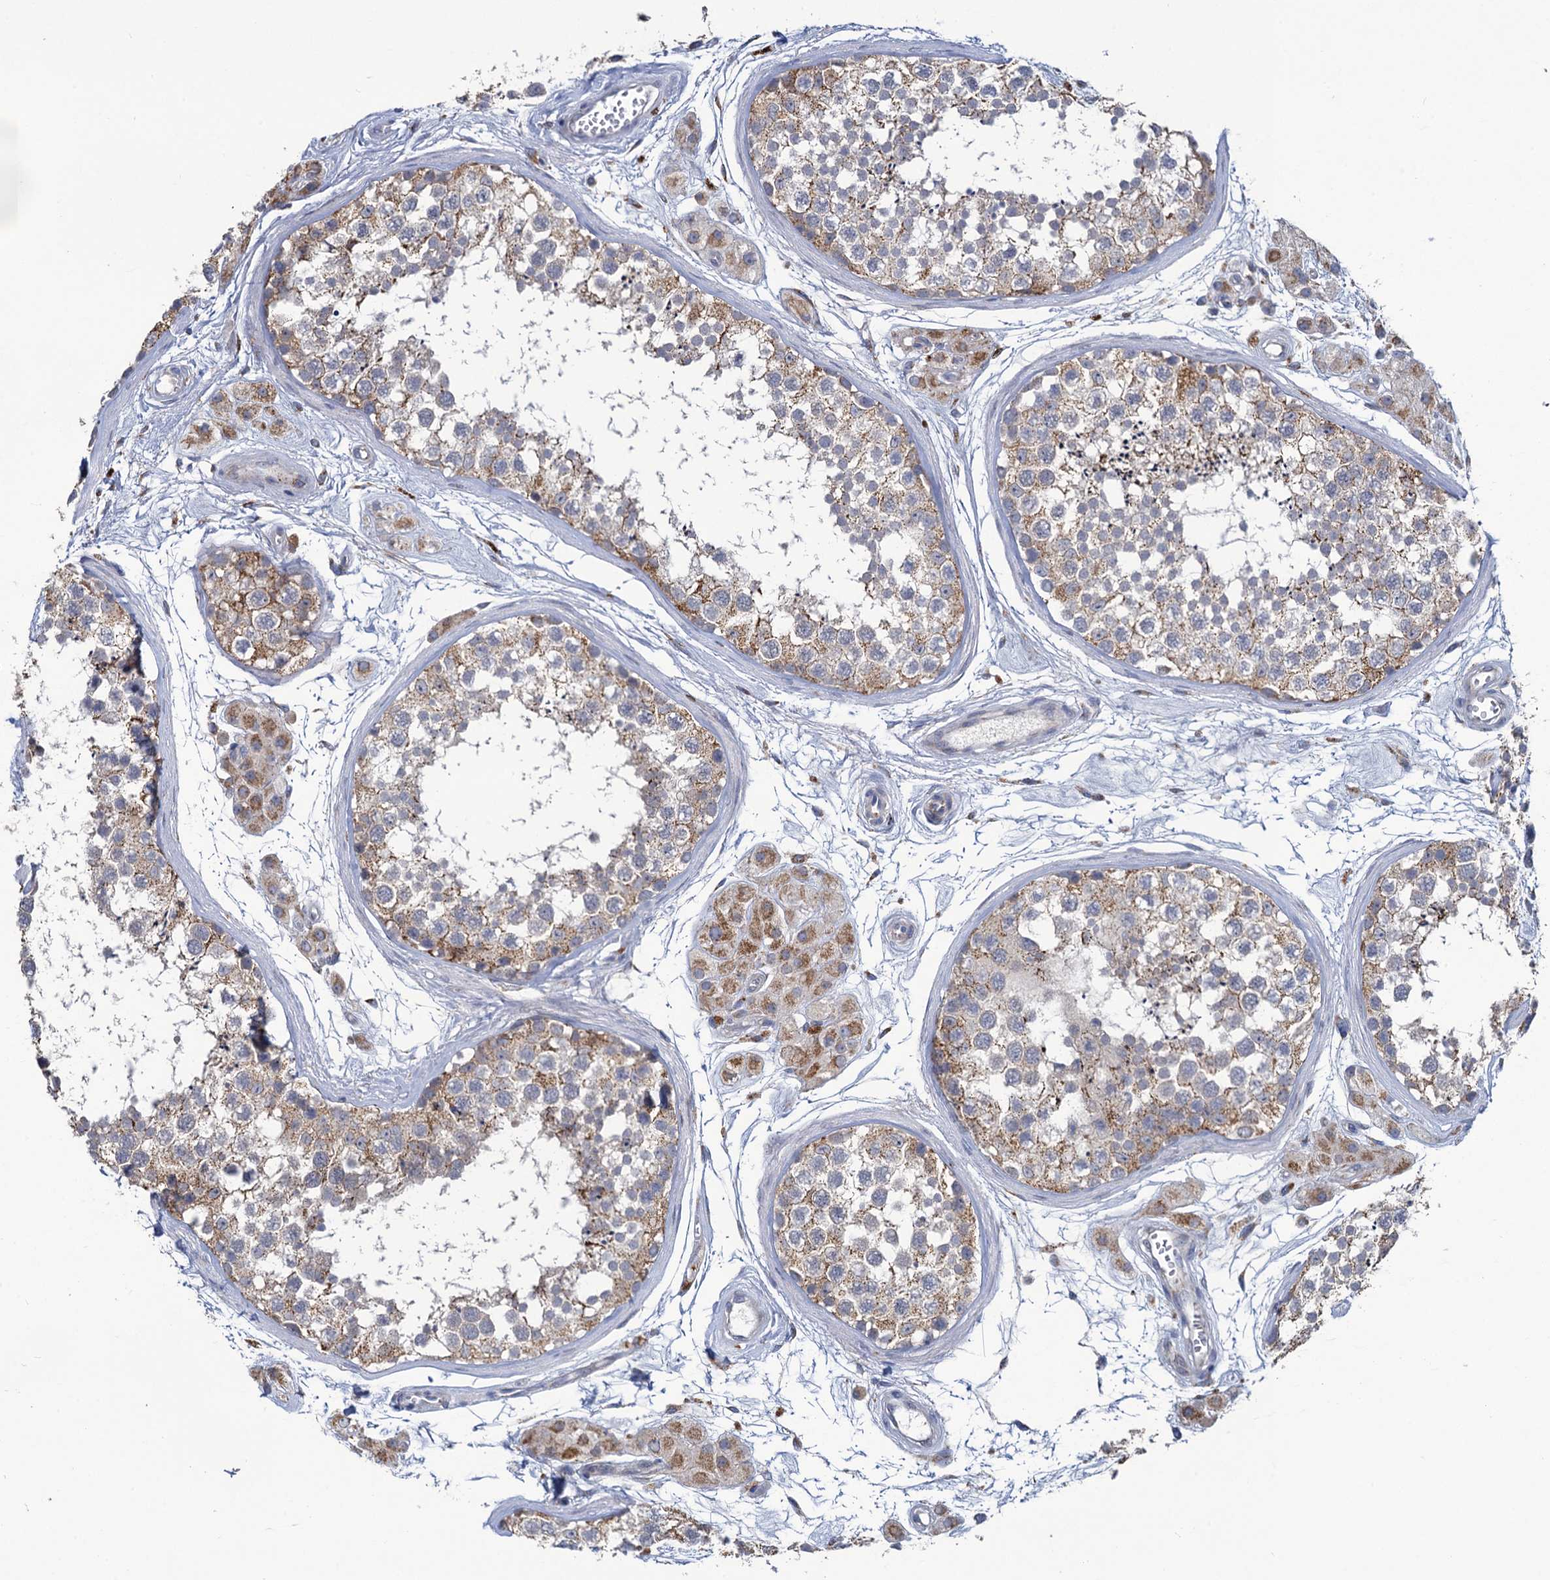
{"staining": {"intensity": "moderate", "quantity": "25%-75%", "location": "cytoplasmic/membranous"}, "tissue": "testis", "cell_type": "Cells in seminiferous ducts", "image_type": "normal", "snomed": [{"axis": "morphology", "description": "Normal tissue, NOS"}, {"axis": "topography", "description": "Testis"}], "caption": "This is an image of IHC staining of normal testis, which shows moderate positivity in the cytoplasmic/membranous of cells in seminiferous ducts.", "gene": "ANKS3", "patient": {"sex": "male", "age": 56}}